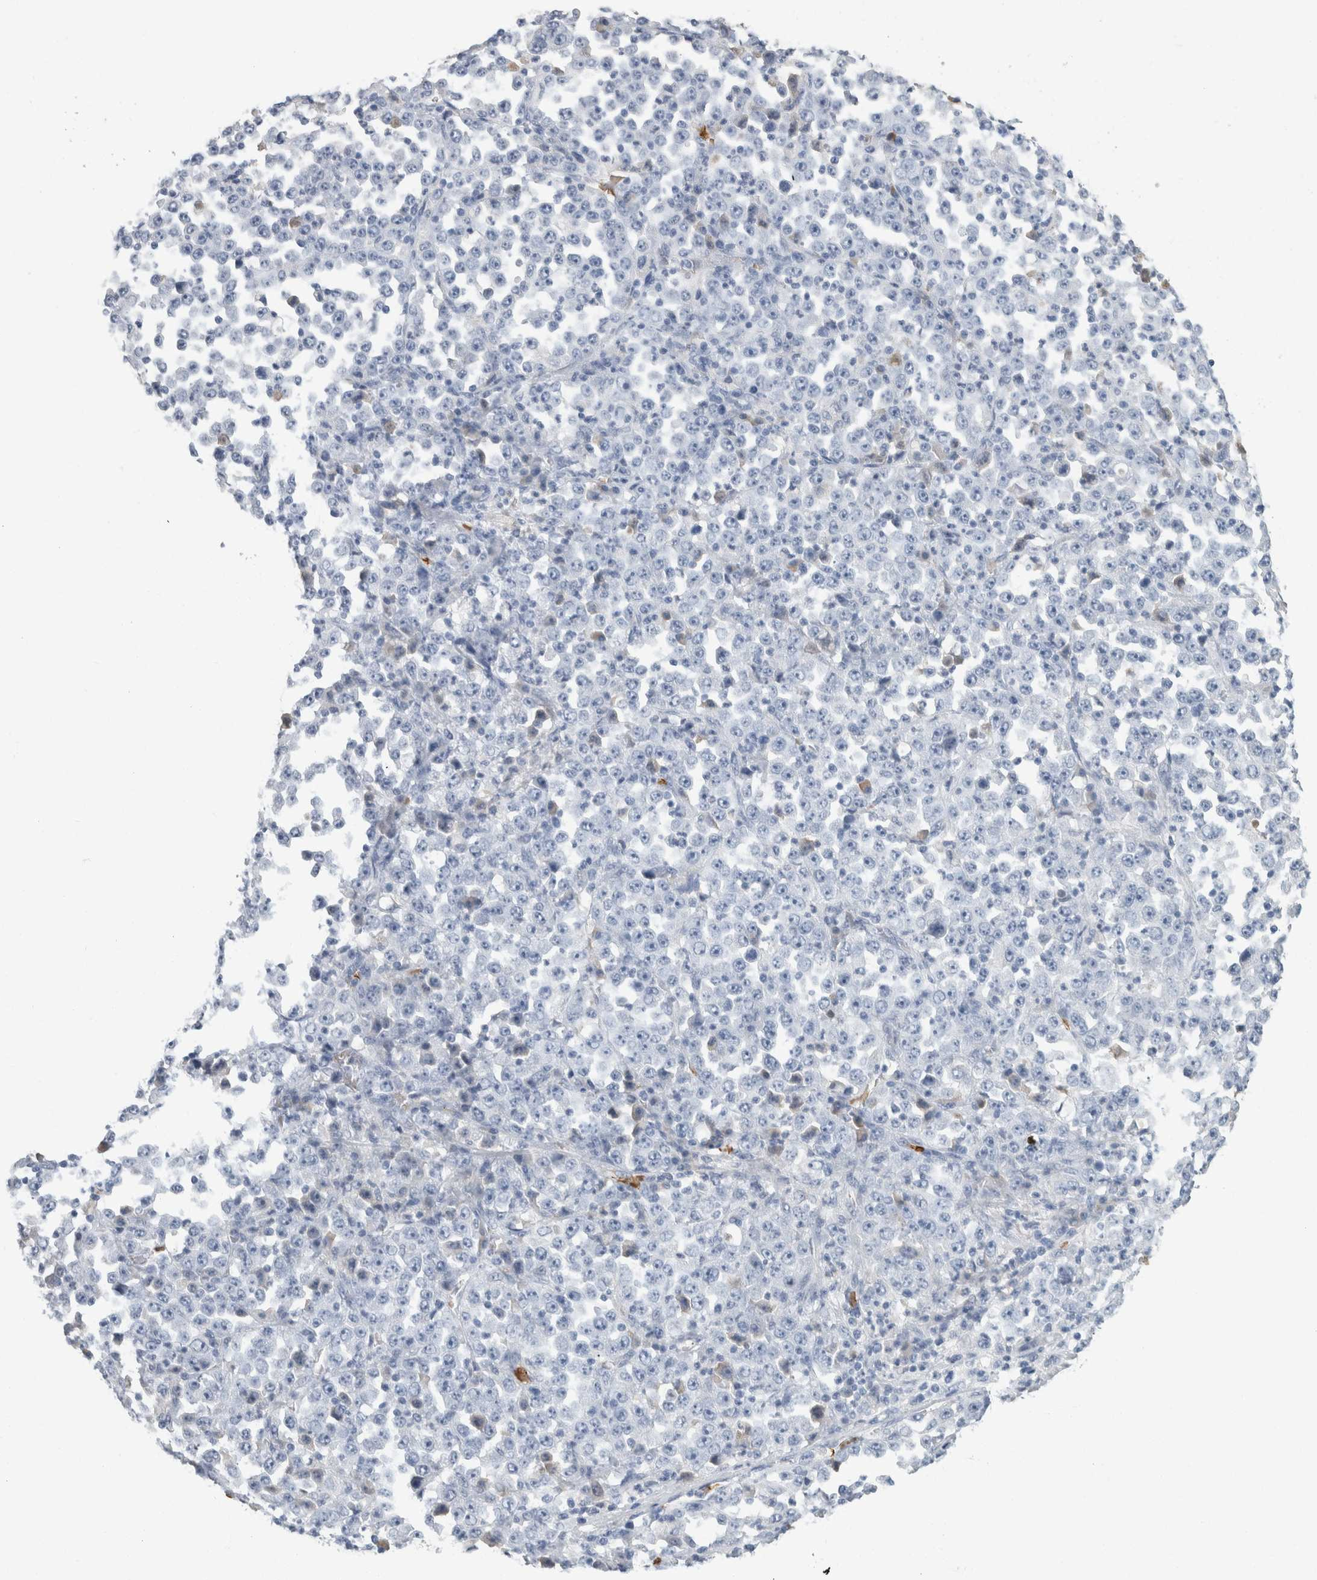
{"staining": {"intensity": "negative", "quantity": "none", "location": "none"}, "tissue": "stomach cancer", "cell_type": "Tumor cells", "image_type": "cancer", "snomed": [{"axis": "morphology", "description": "Normal tissue, NOS"}, {"axis": "morphology", "description": "Adenocarcinoma, NOS"}, {"axis": "topography", "description": "Stomach, upper"}, {"axis": "topography", "description": "Stomach"}], "caption": "Histopathology image shows no protein staining in tumor cells of stomach adenocarcinoma tissue. (Immunohistochemistry, brightfield microscopy, high magnification).", "gene": "CA1", "patient": {"sex": "male", "age": 59}}